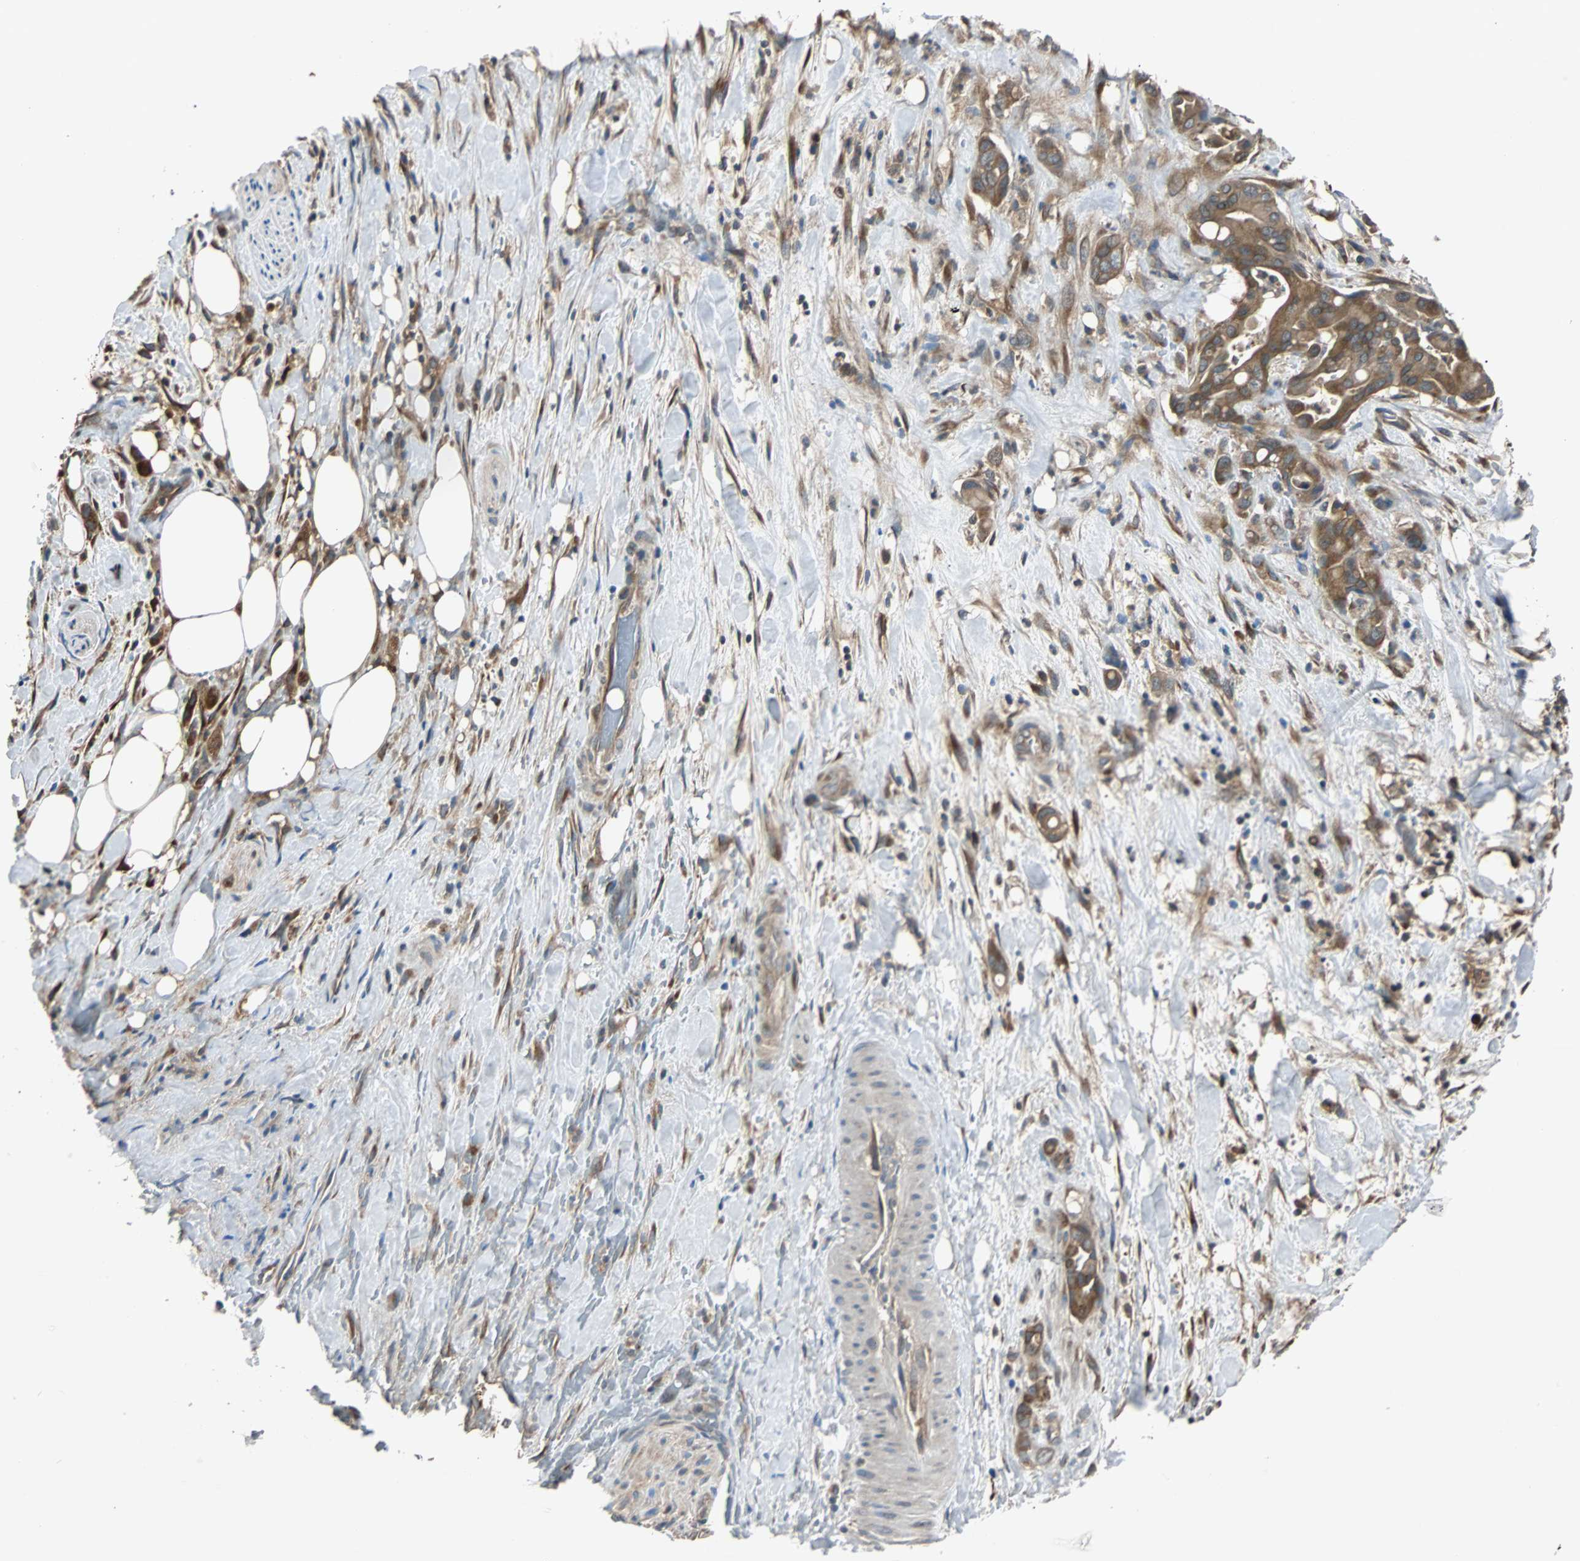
{"staining": {"intensity": "moderate", "quantity": ">75%", "location": "cytoplasmic/membranous"}, "tissue": "liver cancer", "cell_type": "Tumor cells", "image_type": "cancer", "snomed": [{"axis": "morphology", "description": "Cholangiocarcinoma"}, {"axis": "topography", "description": "Liver"}], "caption": "Brown immunohistochemical staining in liver cholangiocarcinoma displays moderate cytoplasmic/membranous staining in about >75% of tumor cells. Using DAB (3,3'-diaminobenzidine) (brown) and hematoxylin (blue) stains, captured at high magnification using brightfield microscopy.", "gene": "ARF1", "patient": {"sex": "female", "age": 68}}